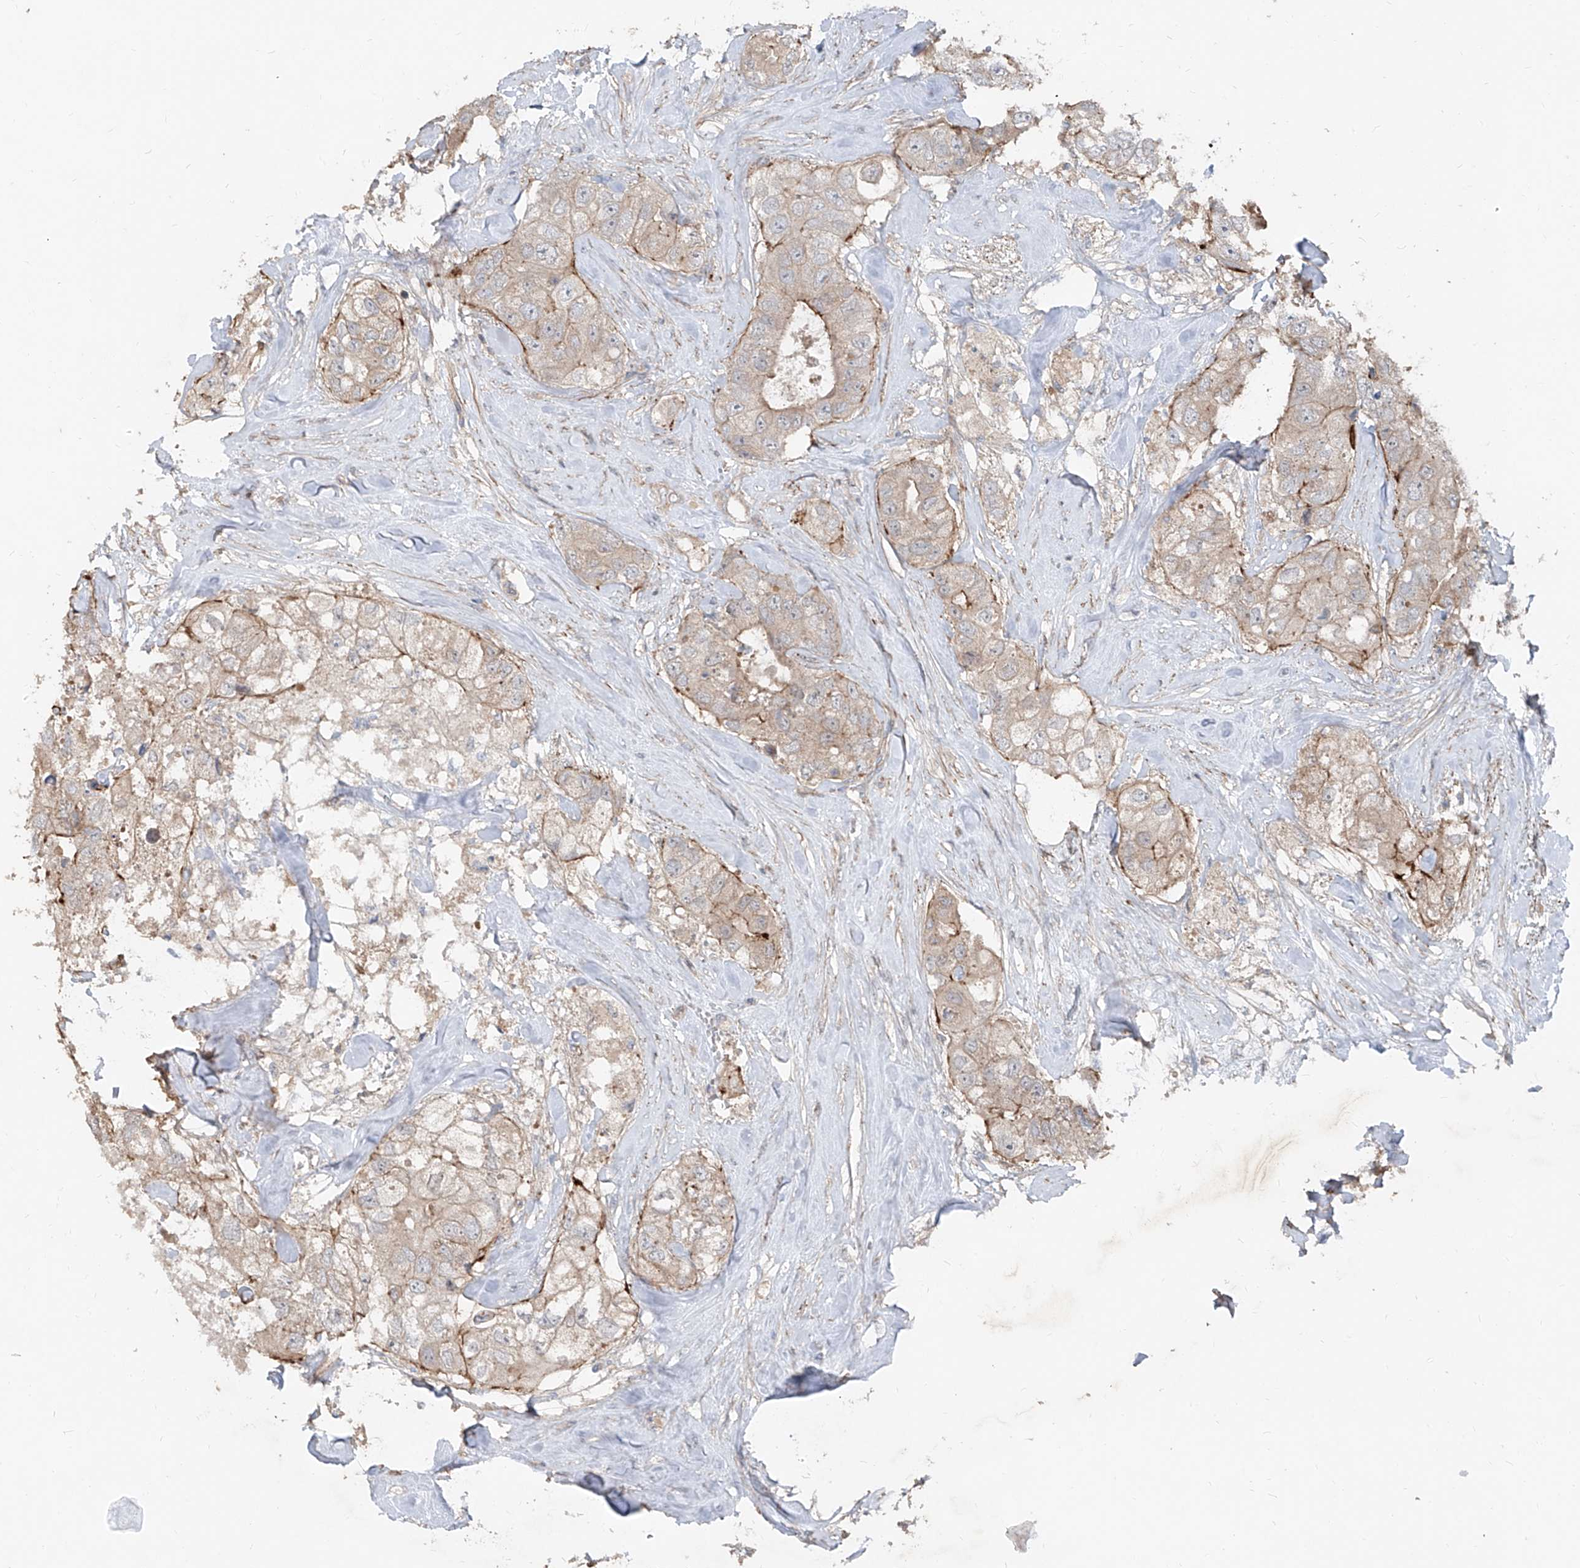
{"staining": {"intensity": "moderate", "quantity": "<25%", "location": "cytoplasmic/membranous"}, "tissue": "breast cancer", "cell_type": "Tumor cells", "image_type": "cancer", "snomed": [{"axis": "morphology", "description": "Duct carcinoma"}, {"axis": "topography", "description": "Breast"}], "caption": "About <25% of tumor cells in intraductal carcinoma (breast) demonstrate moderate cytoplasmic/membranous protein staining as visualized by brown immunohistochemical staining.", "gene": "UFD1", "patient": {"sex": "female", "age": 62}}